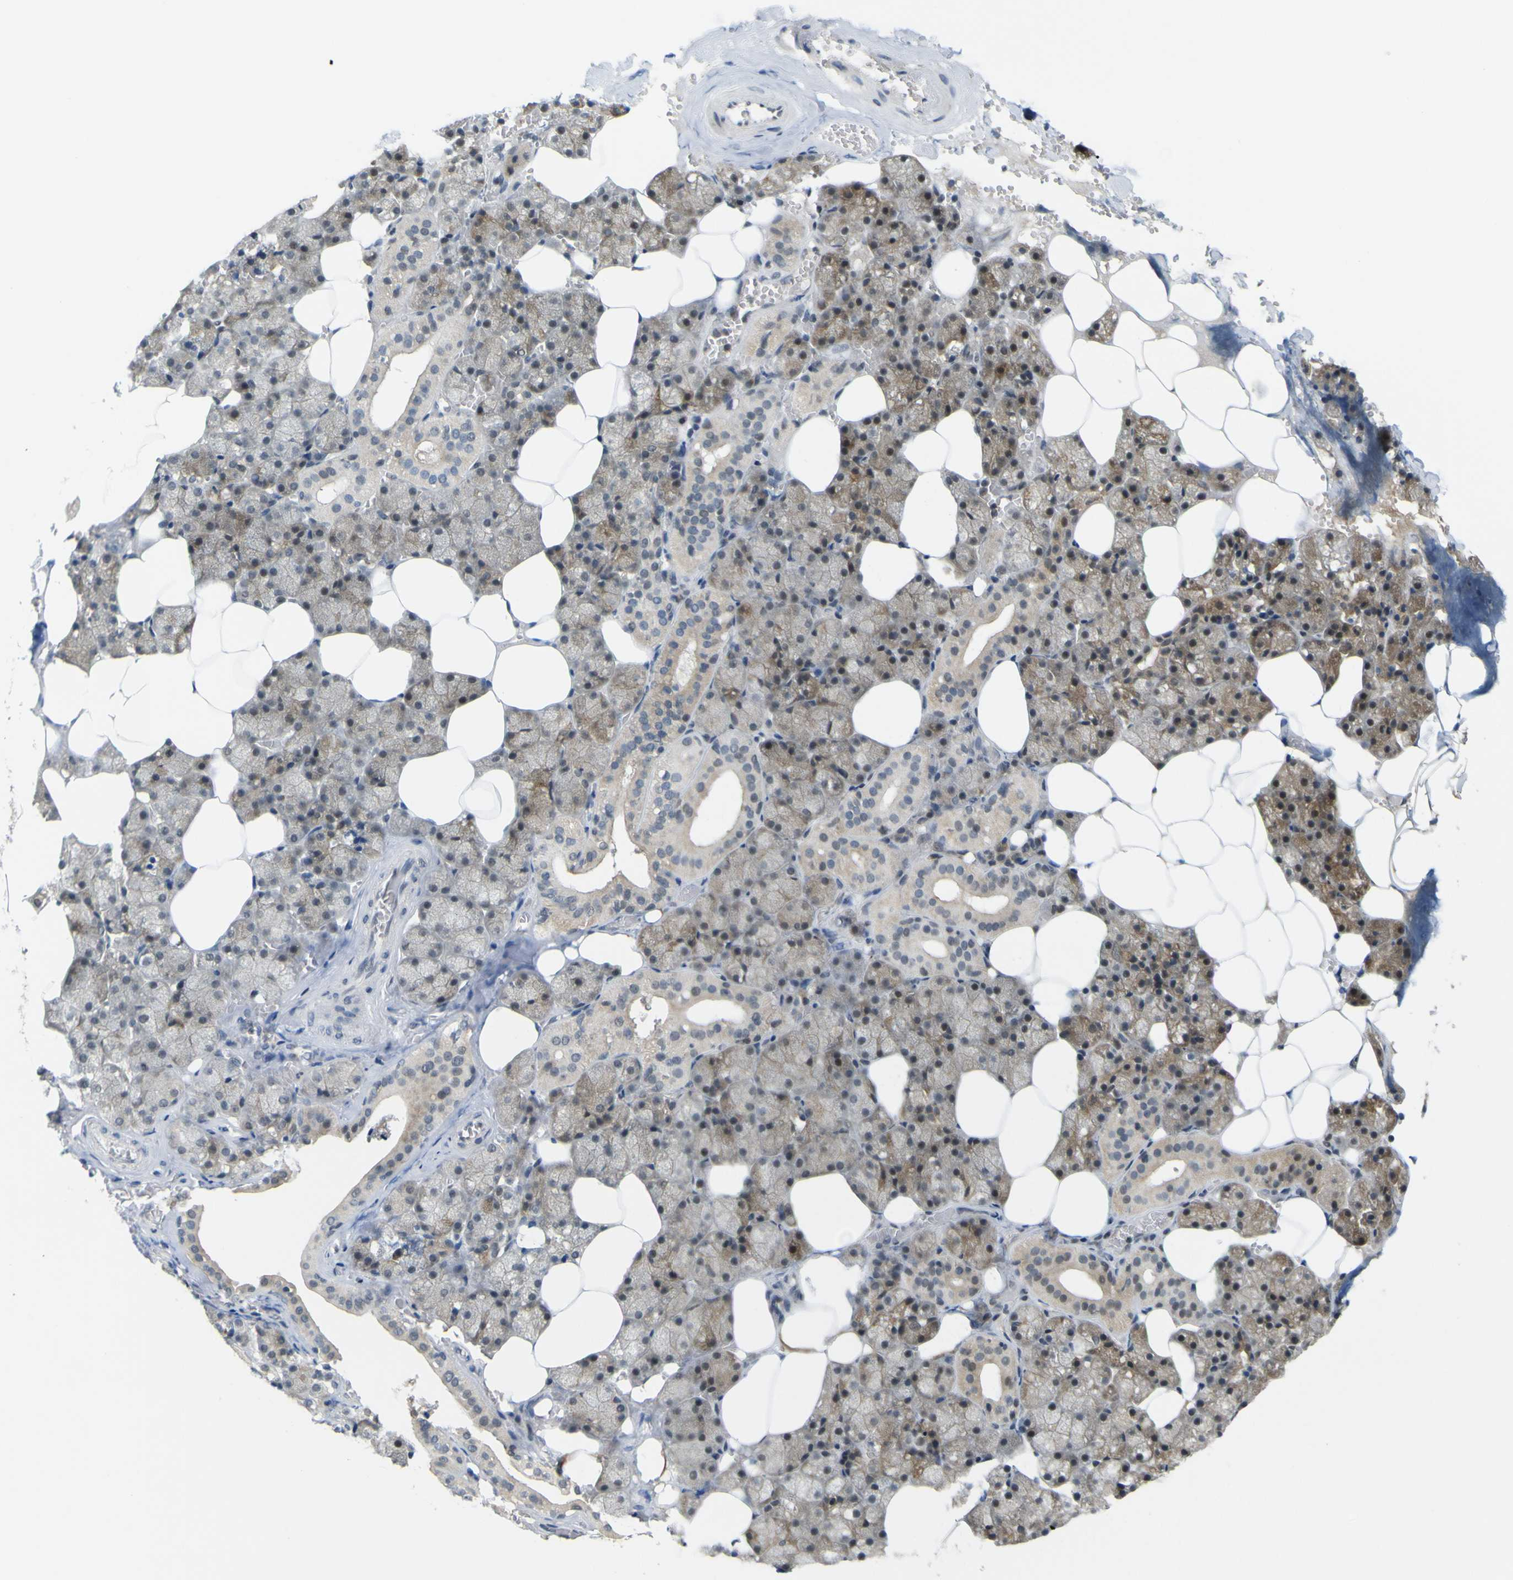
{"staining": {"intensity": "weak", "quantity": ">75%", "location": "cytoplasmic/membranous"}, "tissue": "salivary gland", "cell_type": "Glandular cells", "image_type": "normal", "snomed": [{"axis": "morphology", "description": "Normal tissue, NOS"}, {"axis": "topography", "description": "Salivary gland"}], "caption": "About >75% of glandular cells in benign salivary gland show weak cytoplasmic/membranous protein positivity as visualized by brown immunohistochemical staining.", "gene": "IGF2R", "patient": {"sex": "male", "age": 62}}